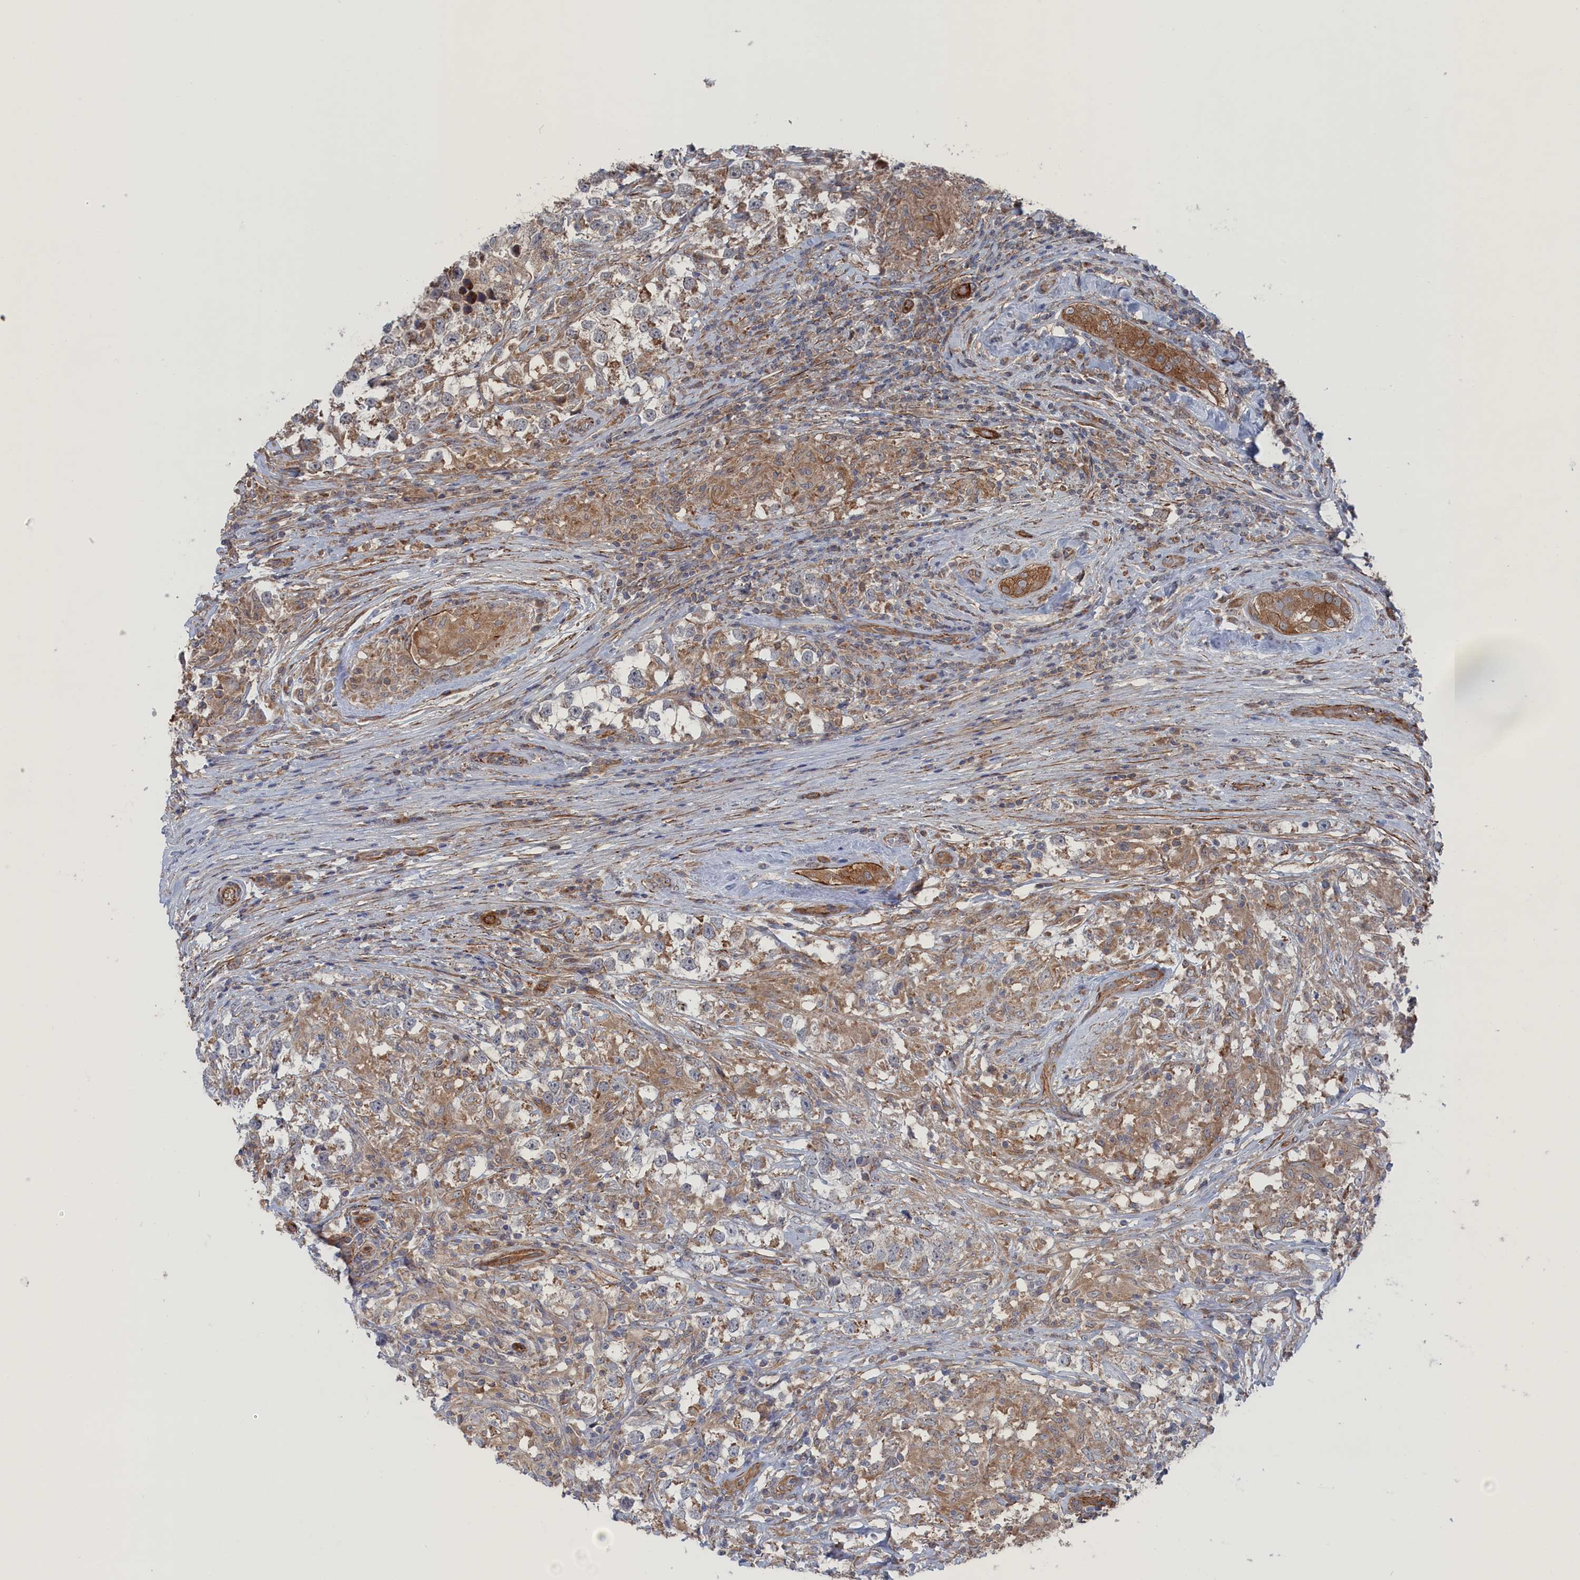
{"staining": {"intensity": "moderate", "quantity": ">75%", "location": "cytoplasmic/membranous"}, "tissue": "testis cancer", "cell_type": "Tumor cells", "image_type": "cancer", "snomed": [{"axis": "morphology", "description": "Seminoma, NOS"}, {"axis": "topography", "description": "Testis"}], "caption": "Immunohistochemical staining of human seminoma (testis) demonstrates moderate cytoplasmic/membranous protein expression in approximately >75% of tumor cells.", "gene": "FILIP1L", "patient": {"sex": "male", "age": 46}}